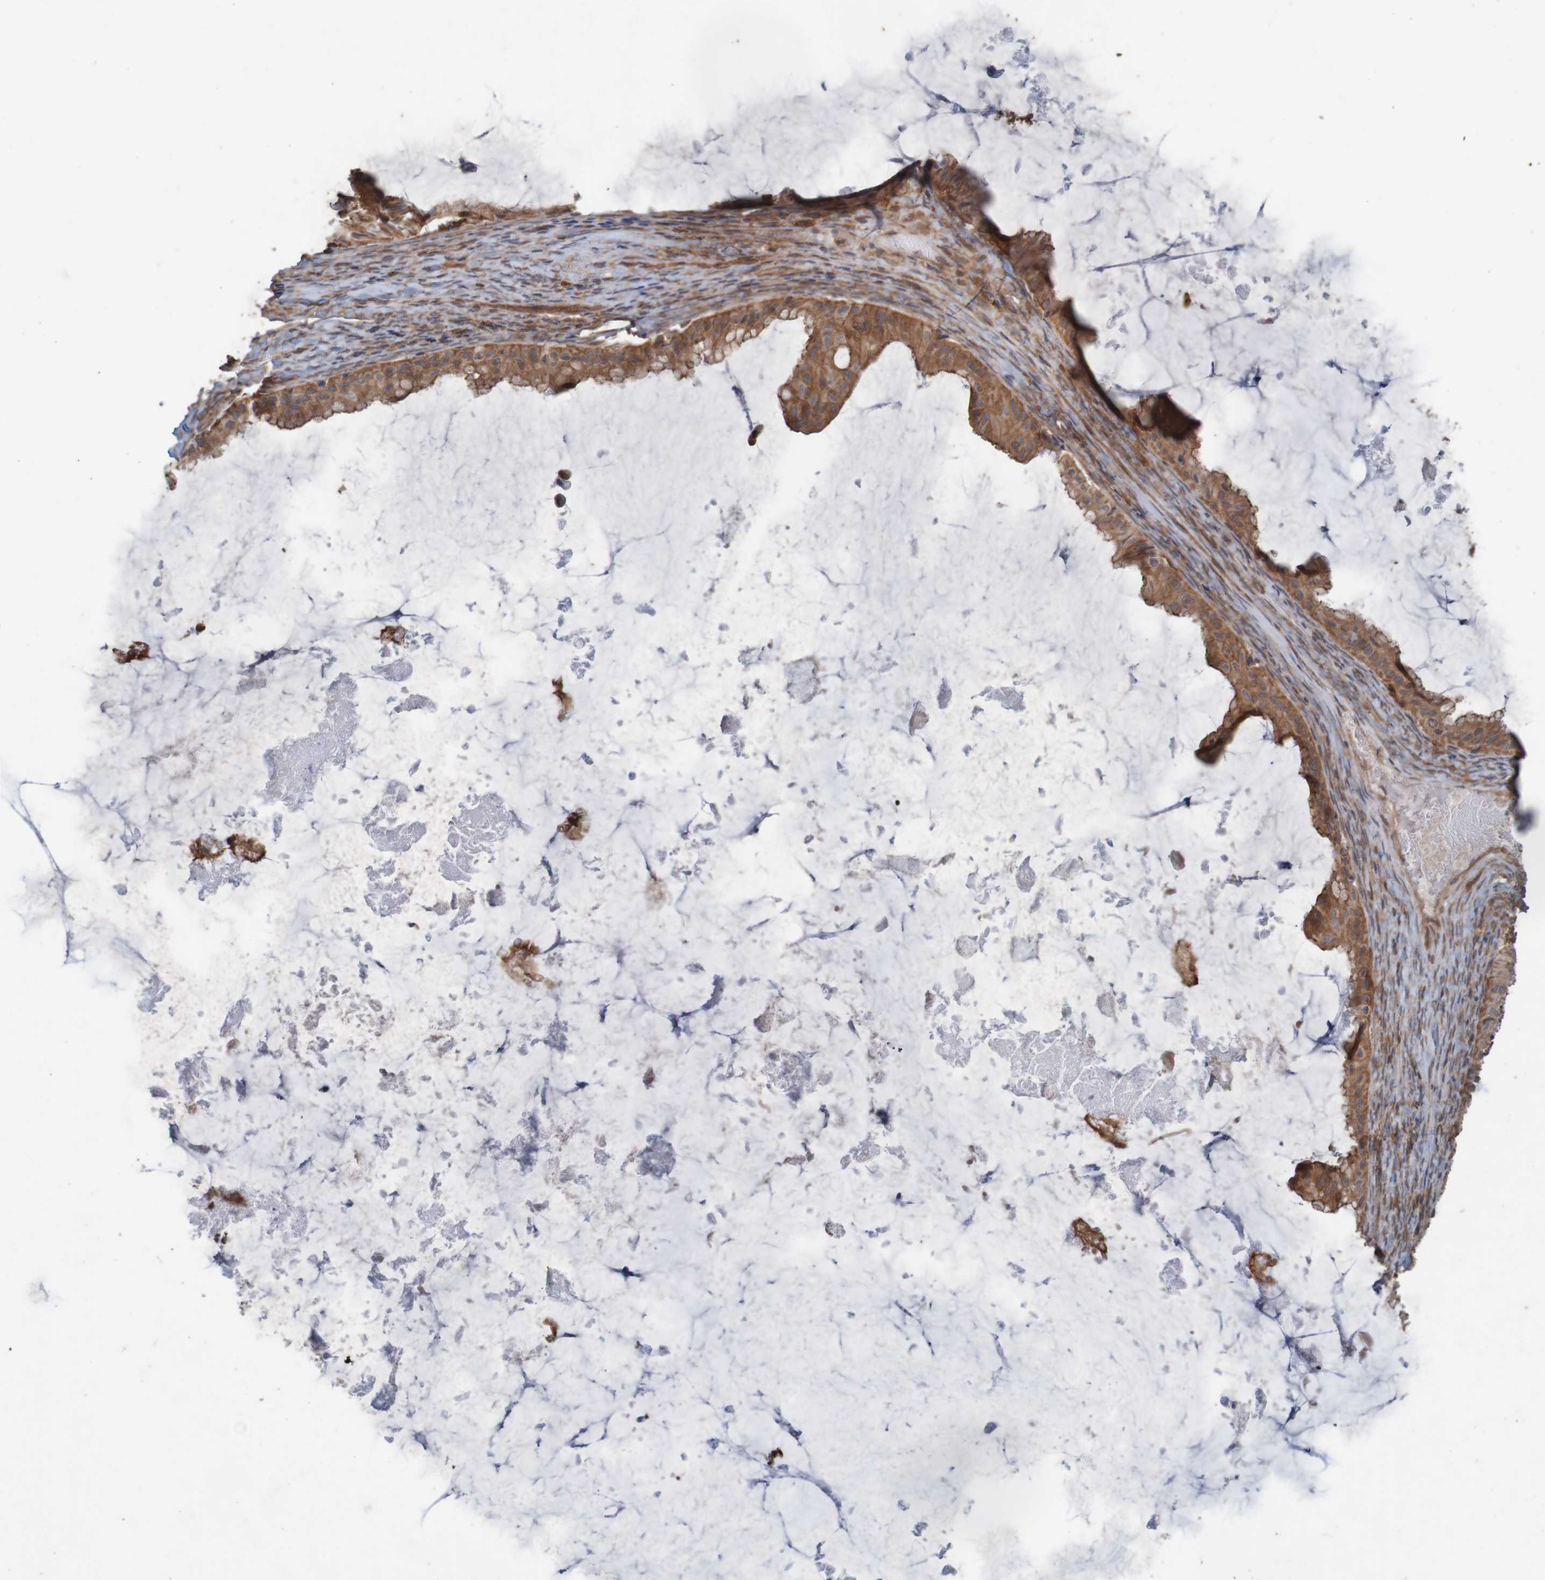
{"staining": {"intensity": "moderate", "quantity": ">75%", "location": "cytoplasmic/membranous"}, "tissue": "ovarian cancer", "cell_type": "Tumor cells", "image_type": "cancer", "snomed": [{"axis": "morphology", "description": "Cystadenocarcinoma, mucinous, NOS"}, {"axis": "topography", "description": "Ovary"}], "caption": "About >75% of tumor cells in ovarian mucinous cystadenocarcinoma display moderate cytoplasmic/membranous protein expression as visualized by brown immunohistochemical staining.", "gene": "ARHGEF11", "patient": {"sex": "female", "age": 61}}